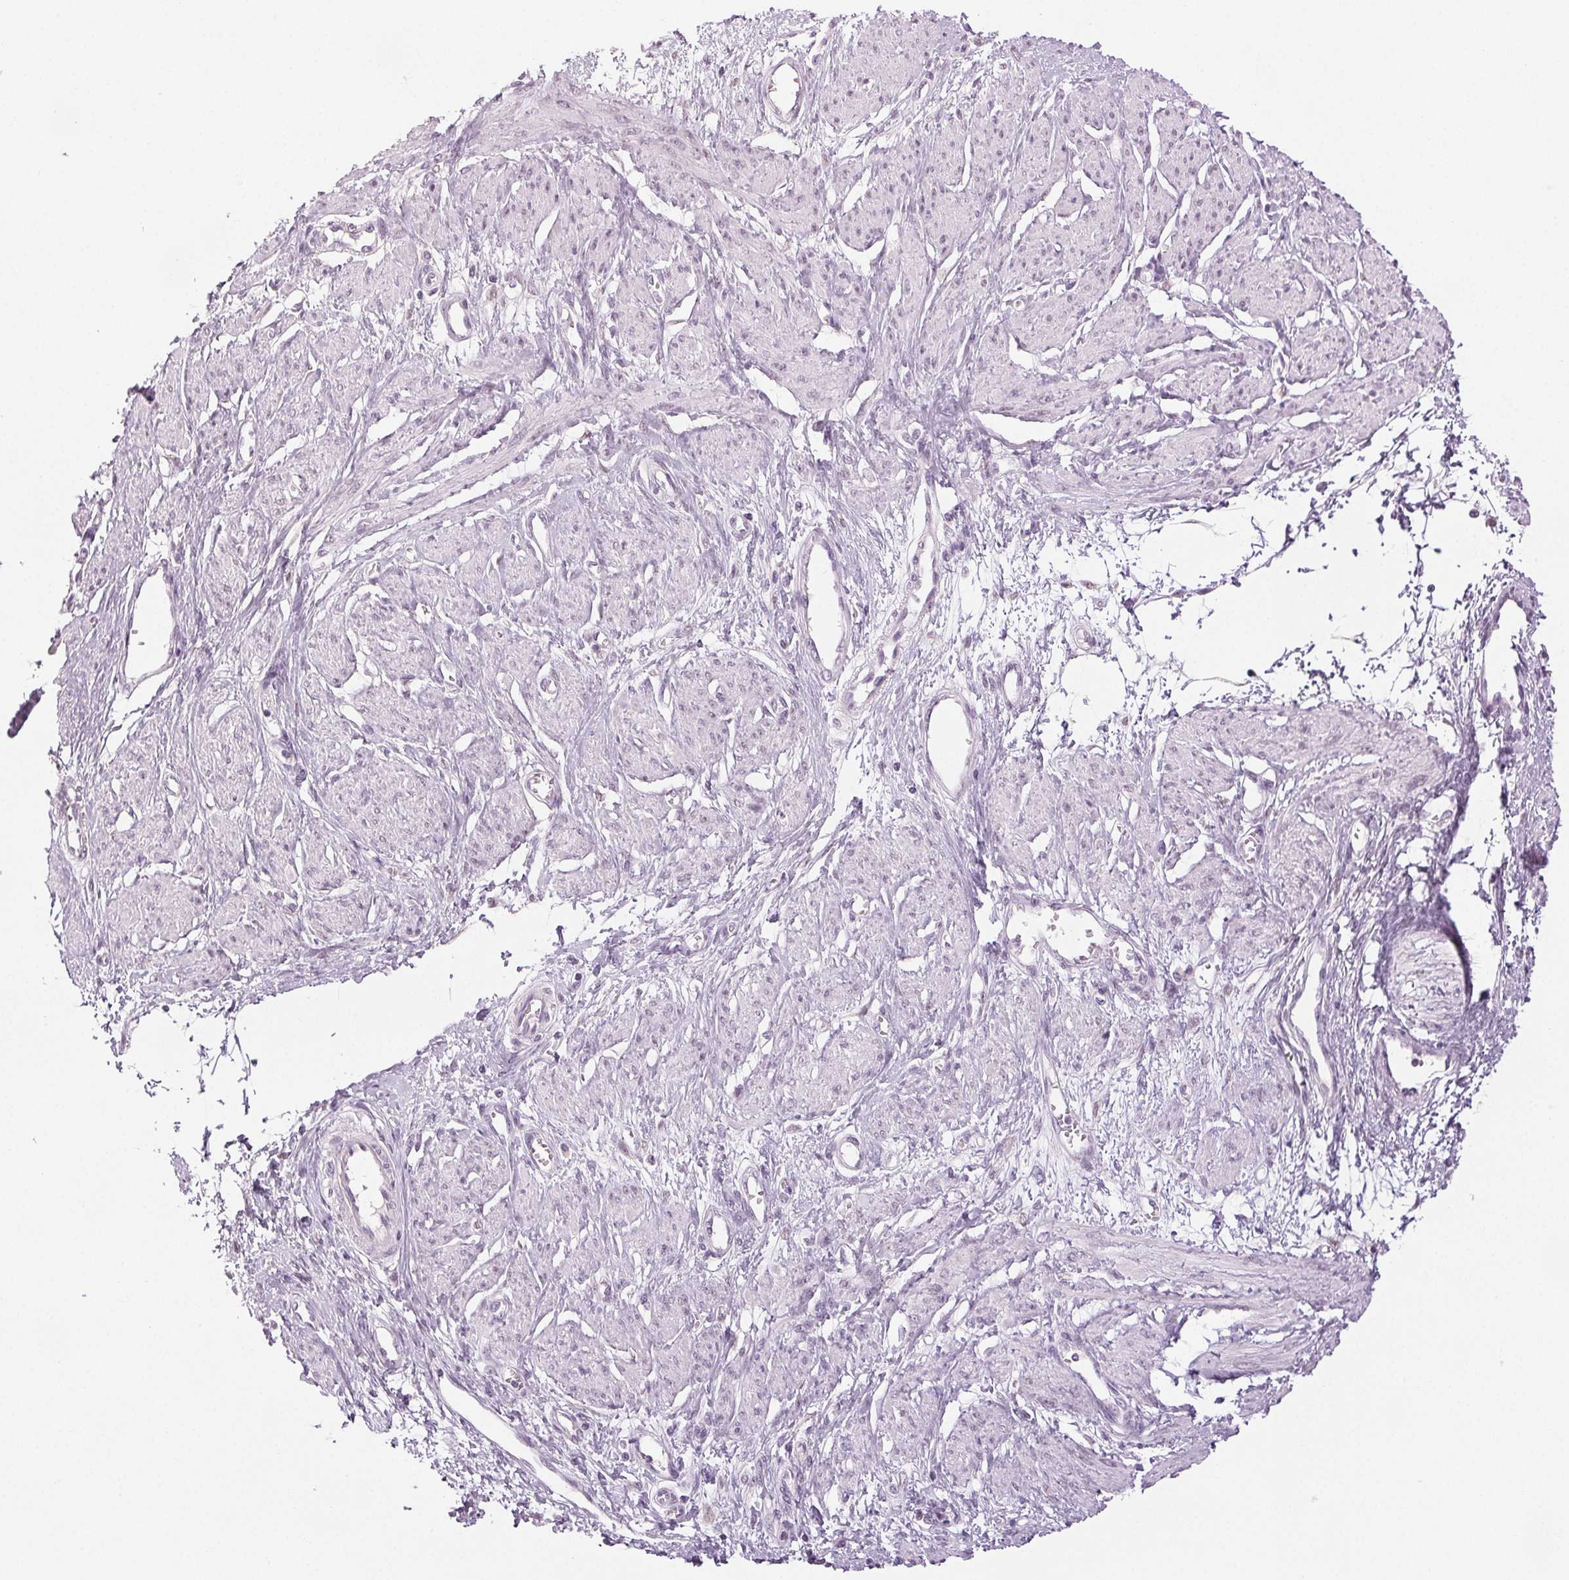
{"staining": {"intensity": "negative", "quantity": "none", "location": "none"}, "tissue": "smooth muscle", "cell_type": "Smooth muscle cells", "image_type": "normal", "snomed": [{"axis": "morphology", "description": "Normal tissue, NOS"}, {"axis": "topography", "description": "Smooth muscle"}, {"axis": "topography", "description": "Uterus"}], "caption": "A histopathology image of smooth muscle stained for a protein reveals no brown staining in smooth muscle cells. Nuclei are stained in blue.", "gene": "DNAJC6", "patient": {"sex": "female", "age": 39}}